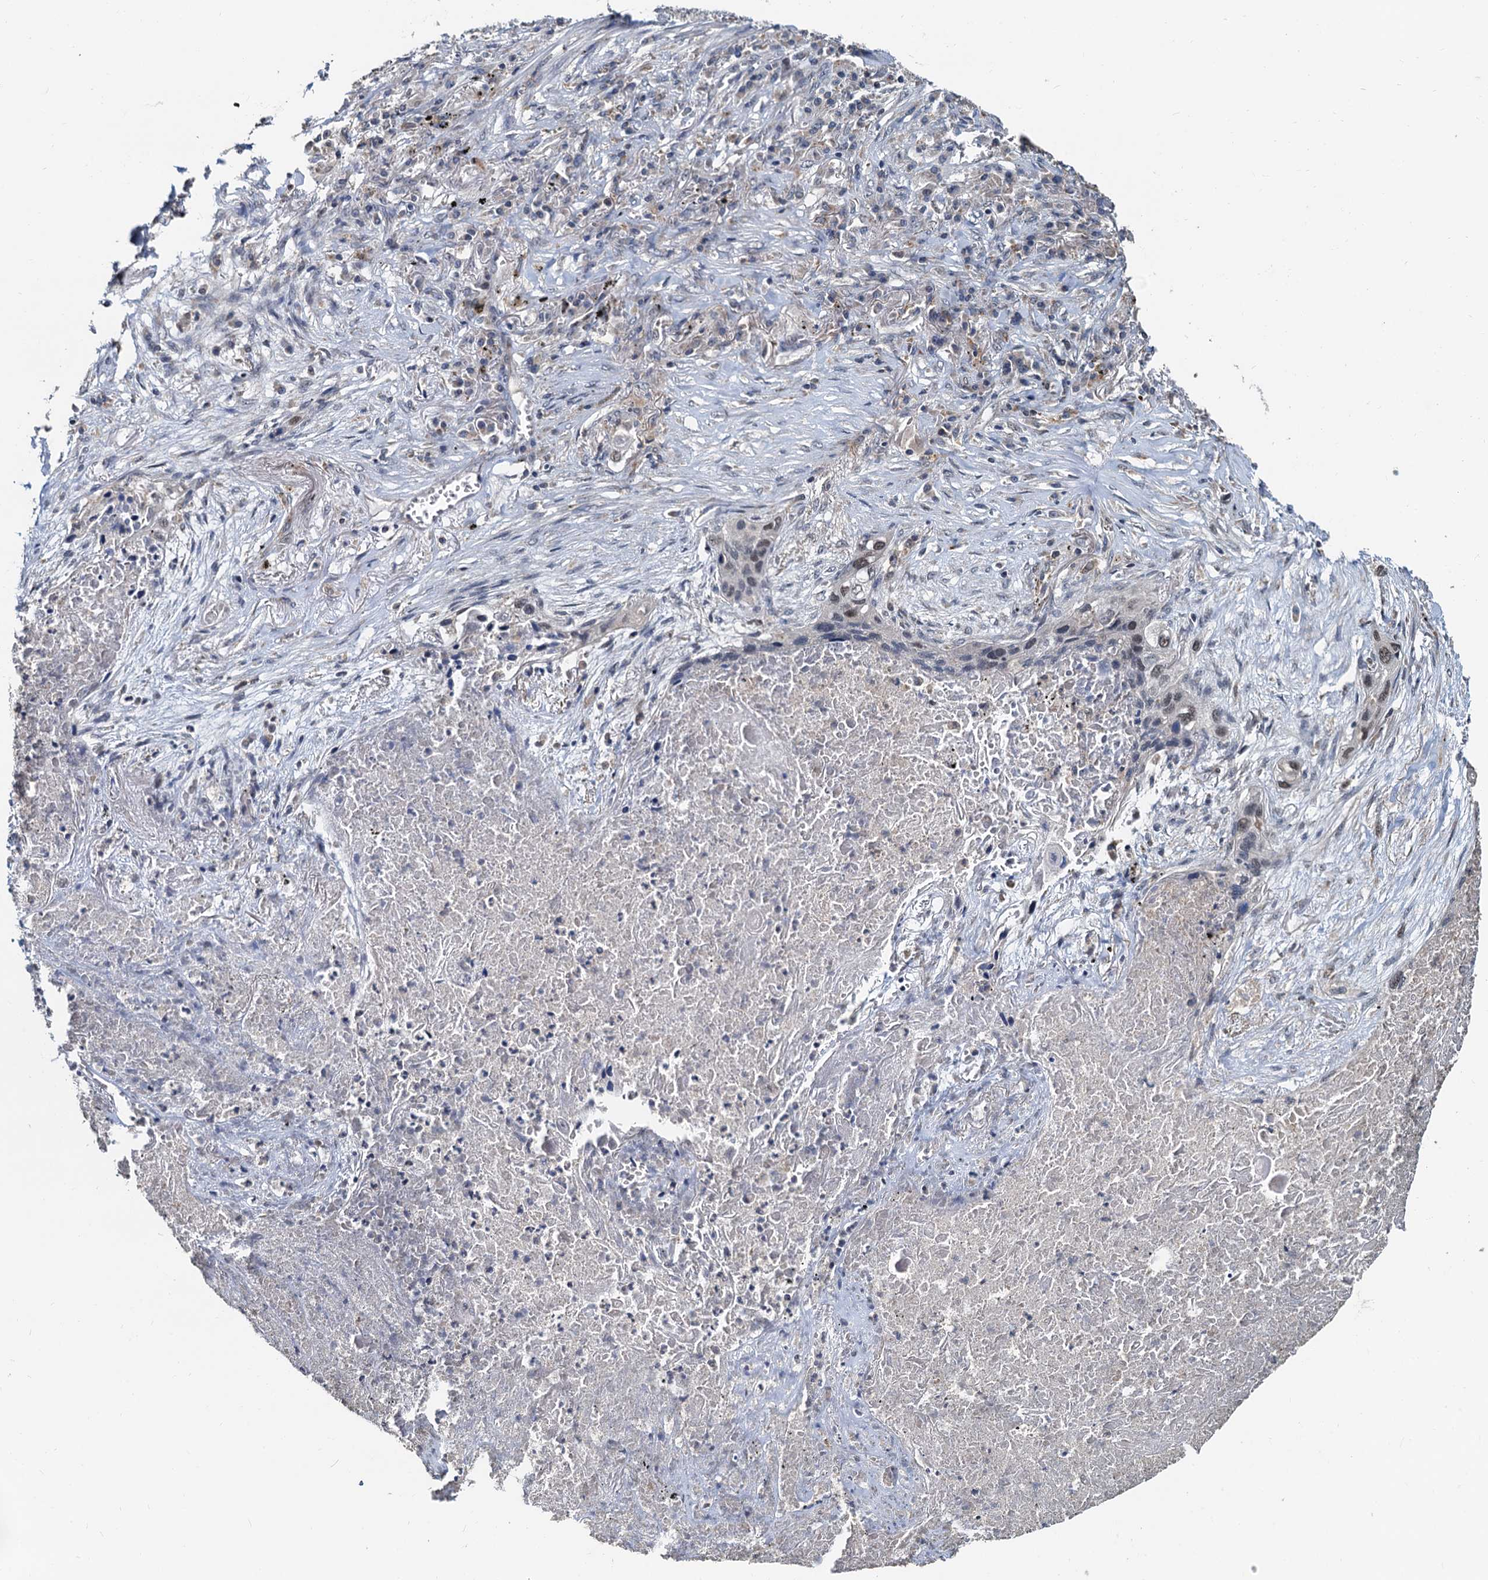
{"staining": {"intensity": "weak", "quantity": "<25%", "location": "cytoplasmic/membranous,nuclear"}, "tissue": "lung cancer", "cell_type": "Tumor cells", "image_type": "cancer", "snomed": [{"axis": "morphology", "description": "Squamous cell carcinoma, NOS"}, {"axis": "topography", "description": "Lung"}], "caption": "Protein analysis of lung squamous cell carcinoma demonstrates no significant positivity in tumor cells.", "gene": "MCMBP", "patient": {"sex": "female", "age": 63}}